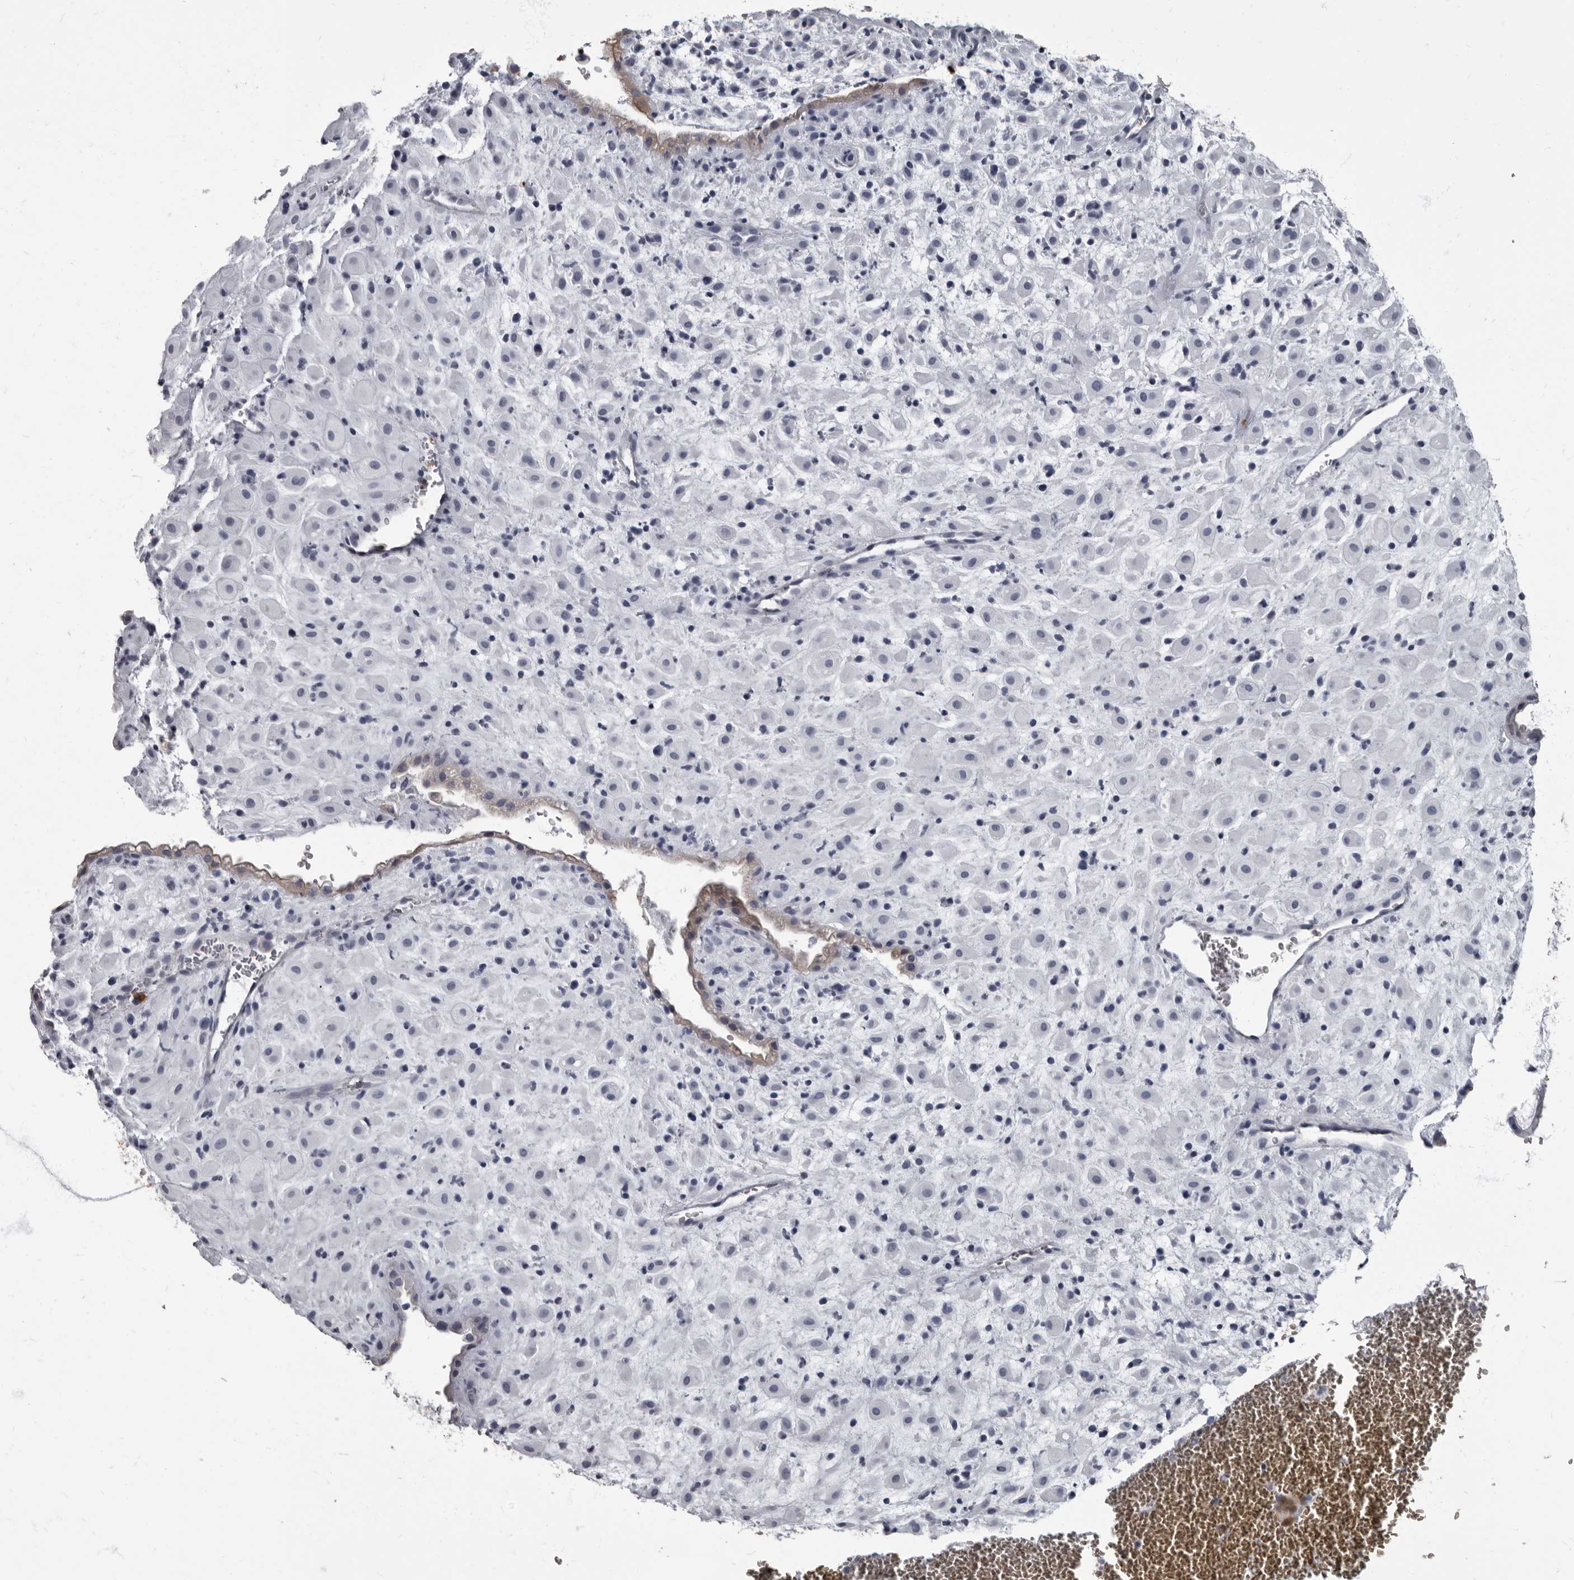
{"staining": {"intensity": "negative", "quantity": "none", "location": "none"}, "tissue": "placenta", "cell_type": "Decidual cells", "image_type": "normal", "snomed": [{"axis": "morphology", "description": "Normal tissue, NOS"}, {"axis": "topography", "description": "Placenta"}], "caption": "DAB (3,3'-diaminobenzidine) immunohistochemical staining of unremarkable placenta displays no significant expression in decidual cells. The staining is performed using DAB (3,3'-diaminobenzidine) brown chromogen with nuclei counter-stained in using hematoxylin.", "gene": "TPD52L1", "patient": {"sex": "female", "age": 35}}